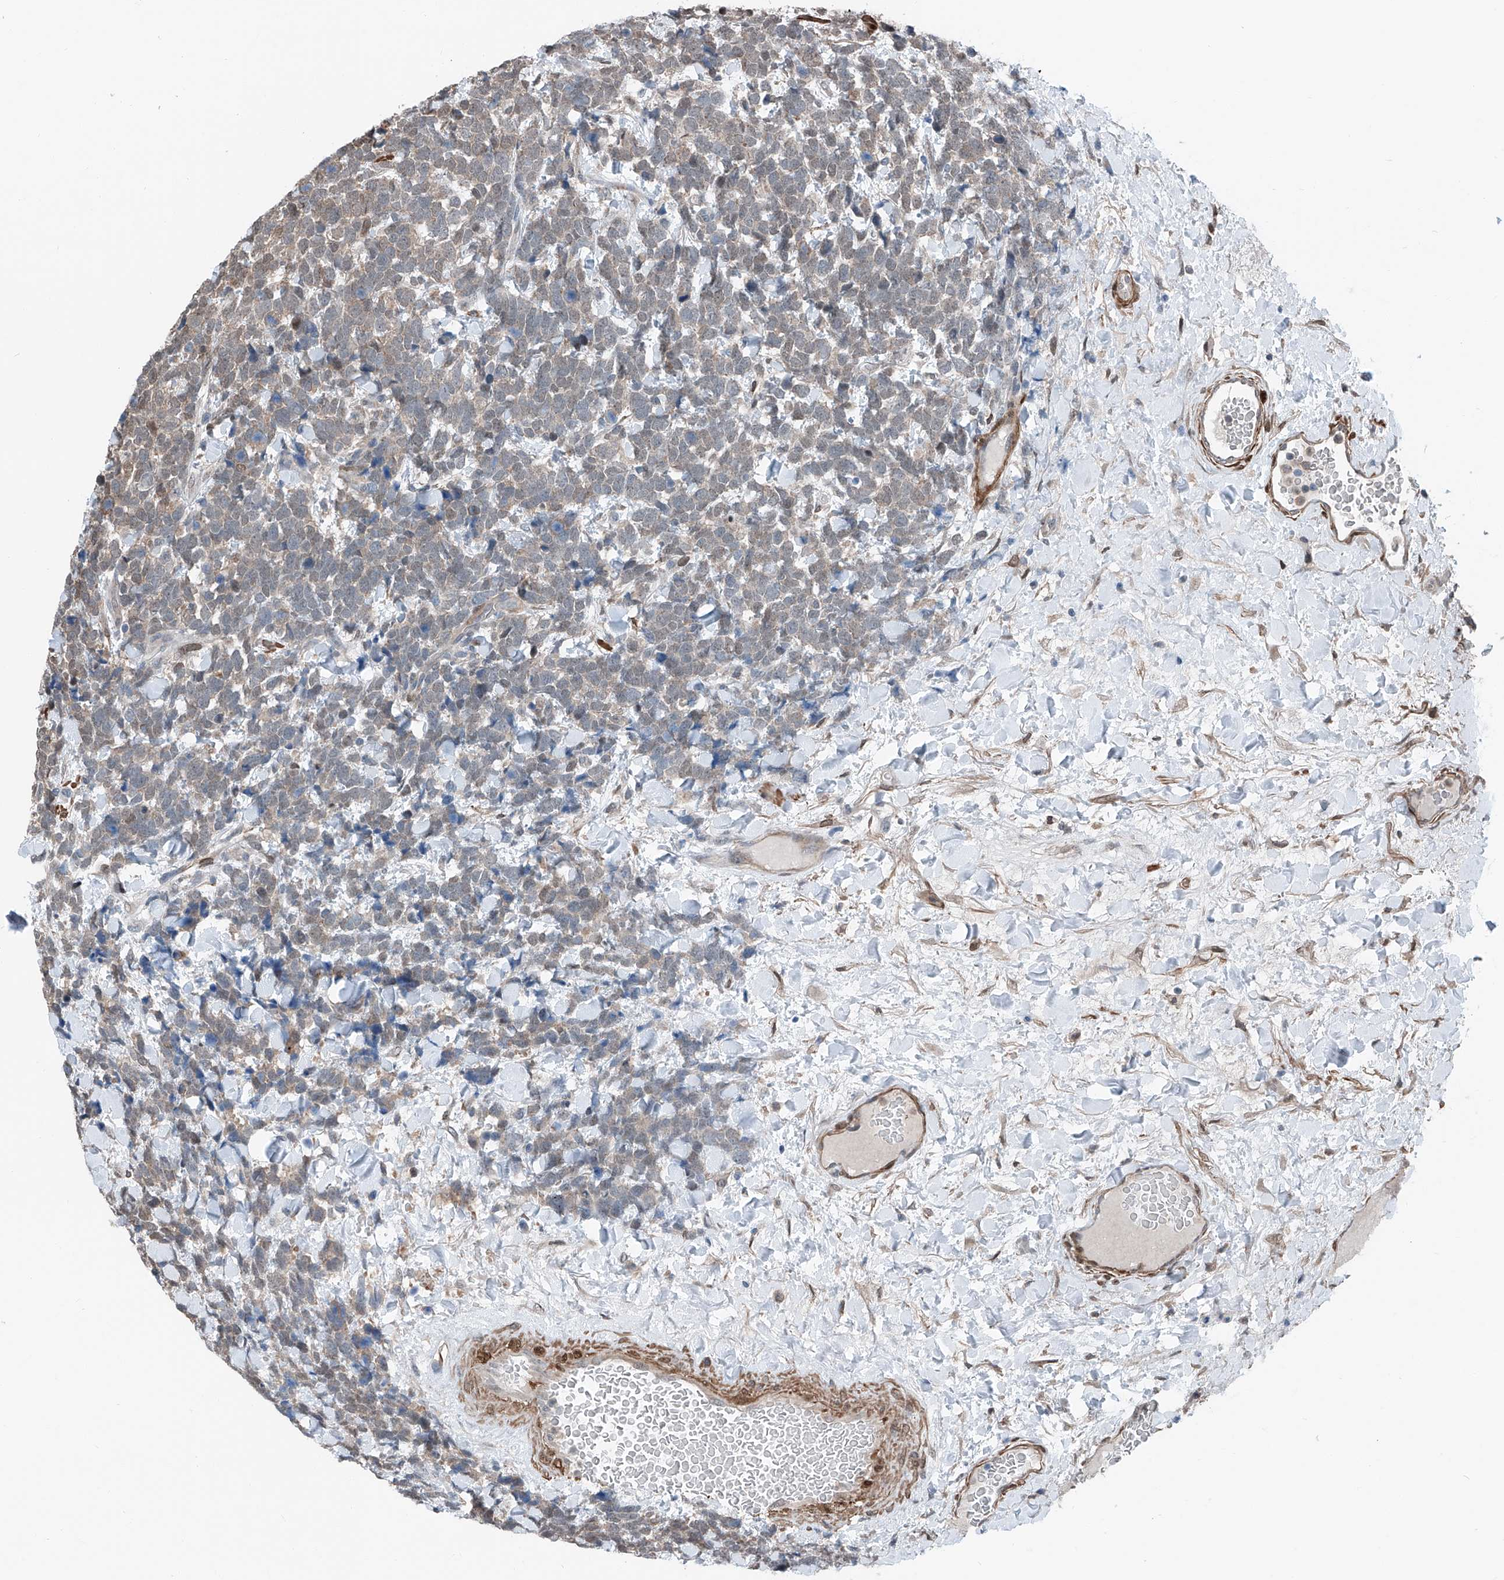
{"staining": {"intensity": "weak", "quantity": "25%-75%", "location": "cytoplasmic/membranous"}, "tissue": "urothelial cancer", "cell_type": "Tumor cells", "image_type": "cancer", "snomed": [{"axis": "morphology", "description": "Urothelial carcinoma, High grade"}, {"axis": "topography", "description": "Urinary bladder"}], "caption": "Human urothelial cancer stained with a protein marker displays weak staining in tumor cells.", "gene": "HSPA6", "patient": {"sex": "female", "age": 82}}